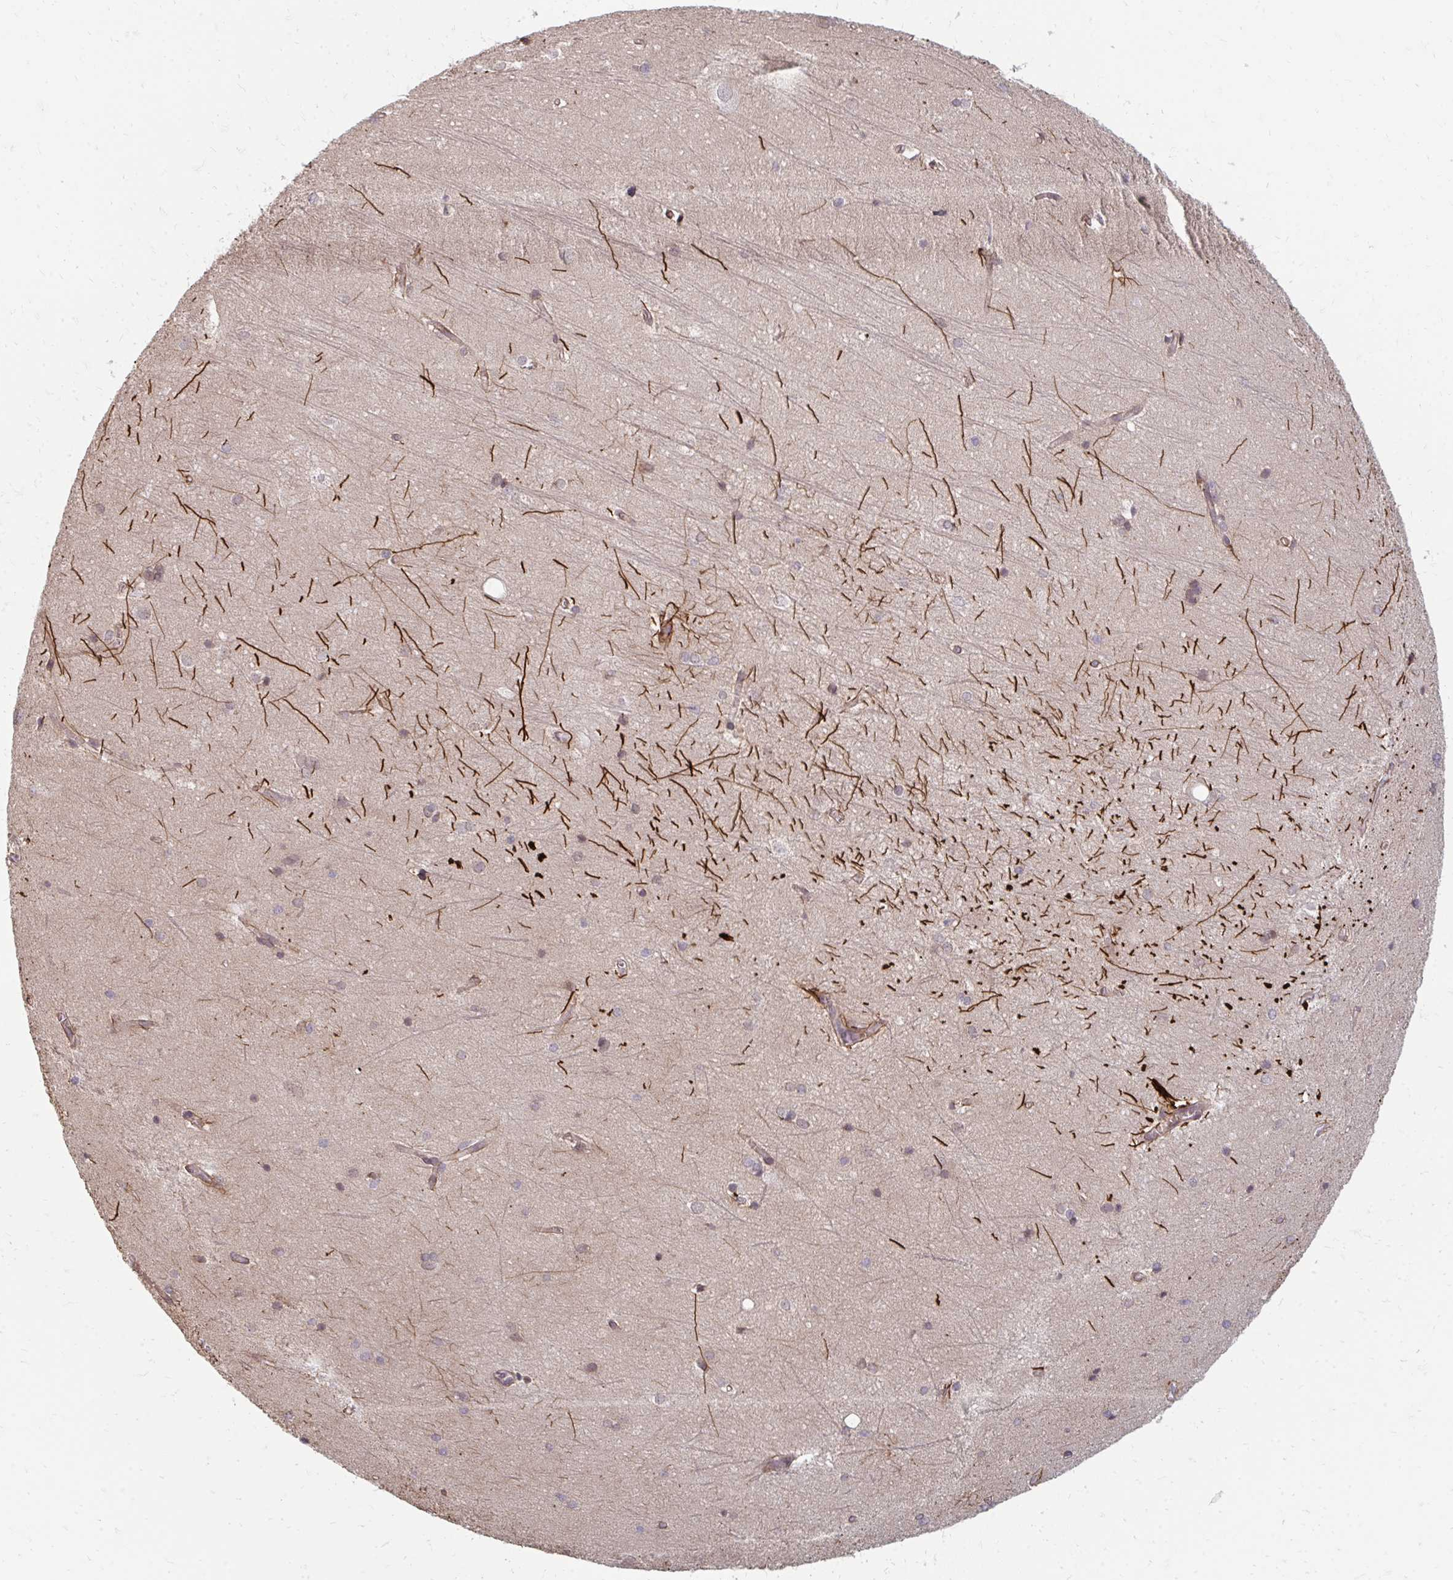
{"staining": {"intensity": "strong", "quantity": "<25%", "location": "cytoplasmic/membranous"}, "tissue": "hippocampus", "cell_type": "Glial cells", "image_type": "normal", "snomed": [{"axis": "morphology", "description": "Normal tissue, NOS"}, {"axis": "topography", "description": "Cerebral cortex"}, {"axis": "topography", "description": "Hippocampus"}], "caption": "Unremarkable hippocampus exhibits strong cytoplasmic/membranous positivity in approximately <25% of glial cells, visualized by immunohistochemistry. Using DAB (brown) and hematoxylin (blue) stains, captured at high magnification using brightfield microscopy.", "gene": "GPC5", "patient": {"sex": "female", "age": 19}}